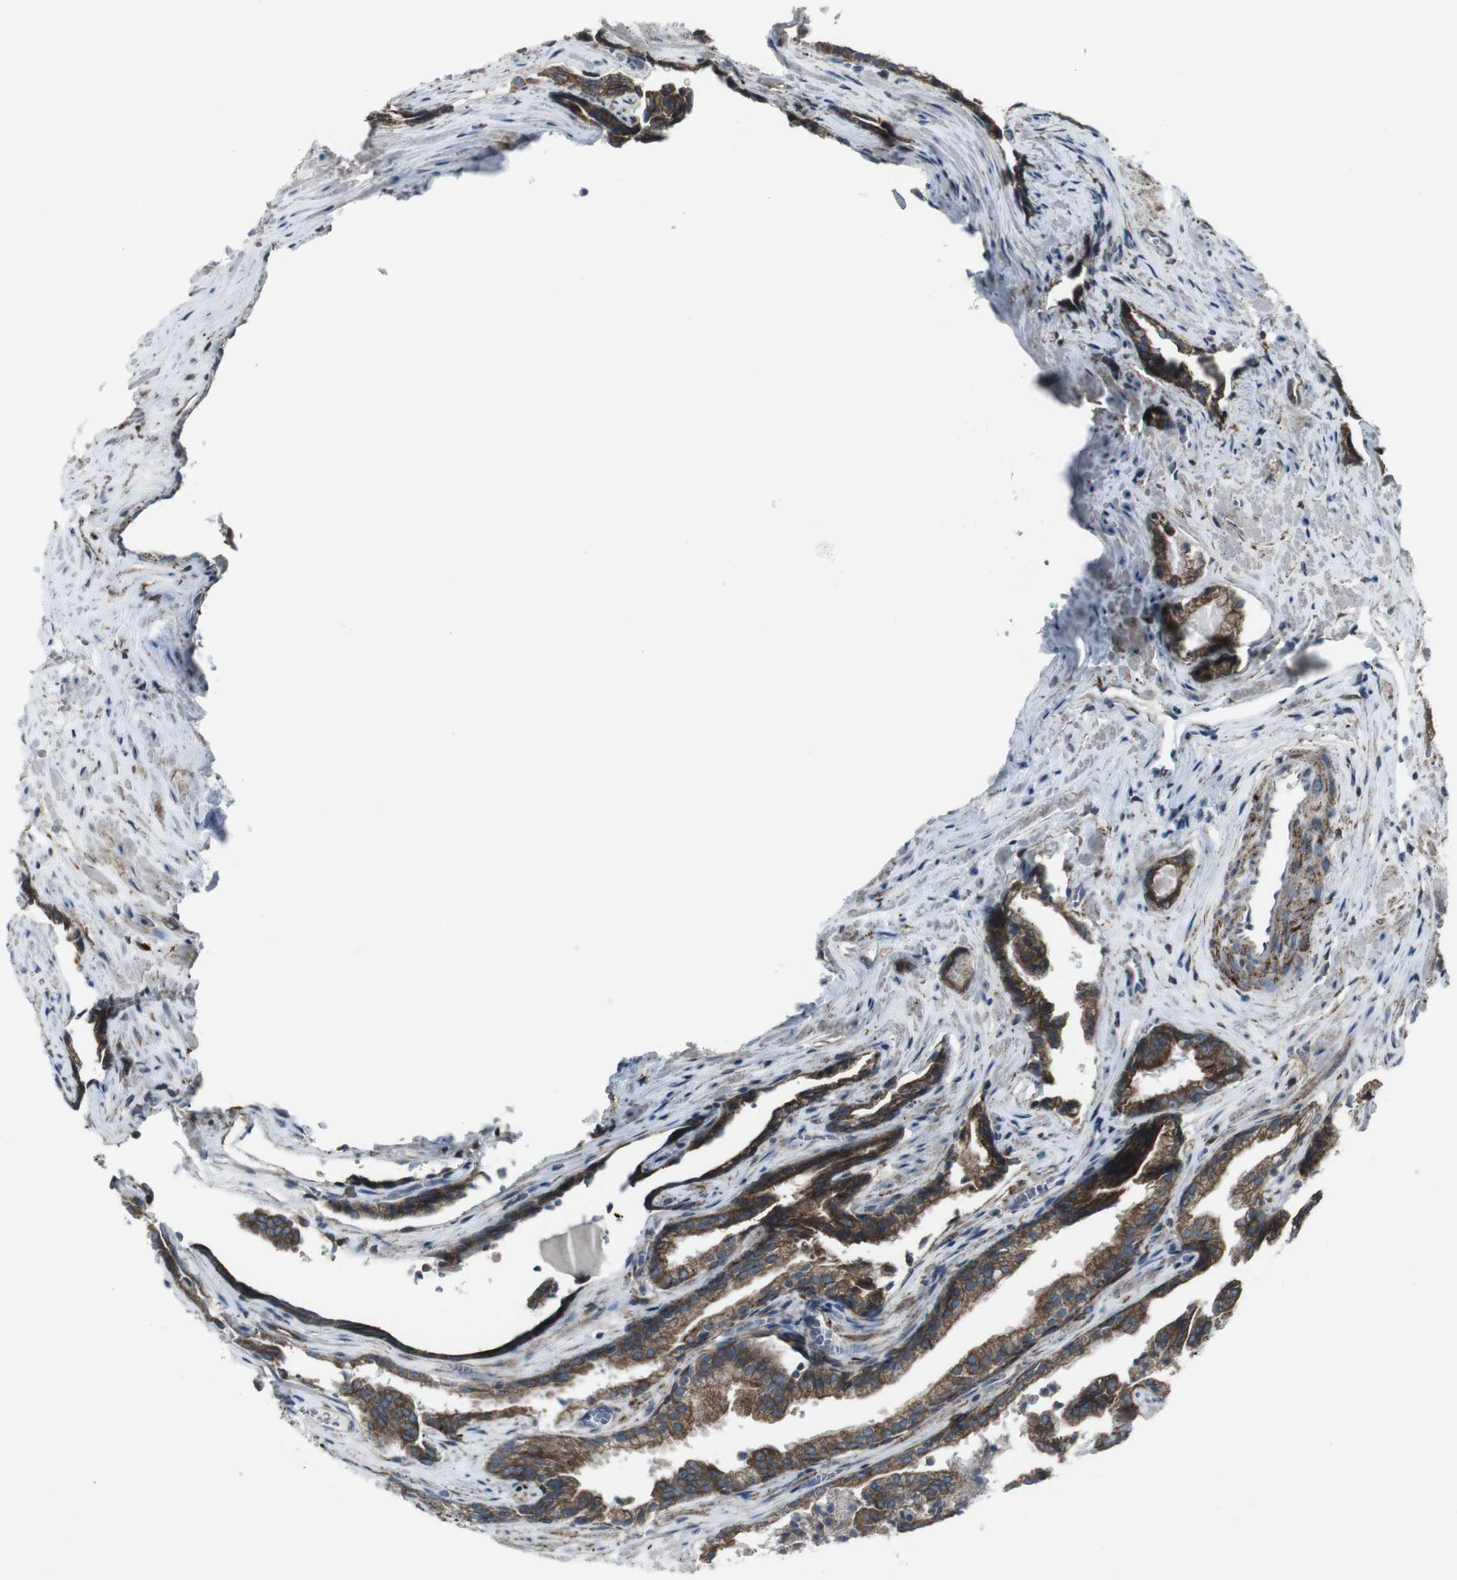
{"staining": {"intensity": "strong", "quantity": ">75%", "location": "cytoplasmic/membranous"}, "tissue": "prostate cancer", "cell_type": "Tumor cells", "image_type": "cancer", "snomed": [{"axis": "morphology", "description": "Adenocarcinoma, Low grade"}, {"axis": "topography", "description": "Prostate"}], "caption": "Protein analysis of prostate cancer (adenocarcinoma (low-grade)) tissue exhibits strong cytoplasmic/membranous positivity in approximately >75% of tumor cells. The staining was performed using DAB (3,3'-diaminobenzidine), with brown indicating positive protein expression. Nuclei are stained blue with hematoxylin.", "gene": "LNPK", "patient": {"sex": "male", "age": 60}}